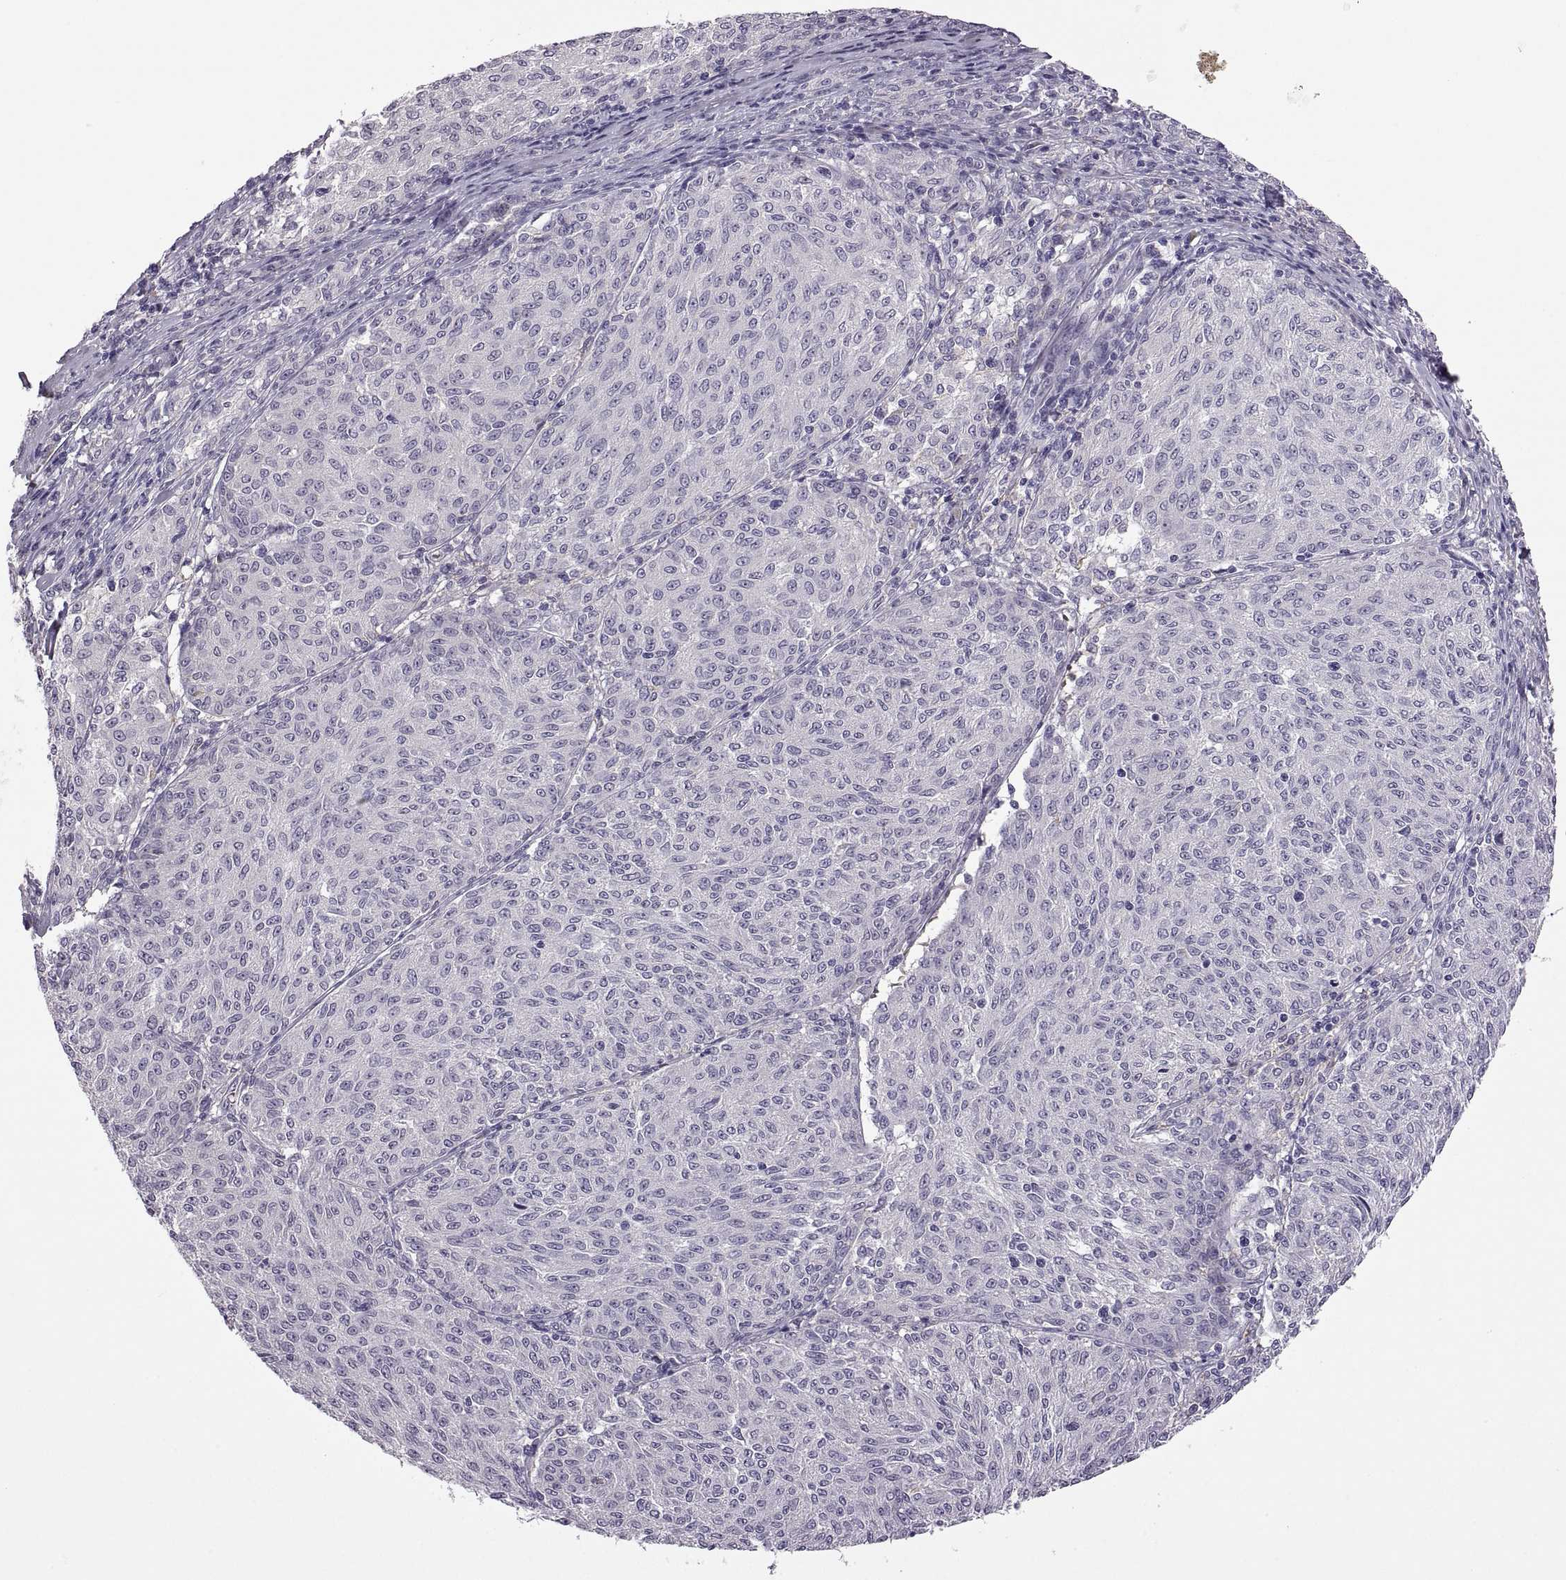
{"staining": {"intensity": "negative", "quantity": "none", "location": "none"}, "tissue": "melanoma", "cell_type": "Tumor cells", "image_type": "cancer", "snomed": [{"axis": "morphology", "description": "Malignant melanoma, NOS"}, {"axis": "topography", "description": "Skin"}], "caption": "There is no significant staining in tumor cells of melanoma.", "gene": "MEIOC", "patient": {"sex": "female", "age": 72}}